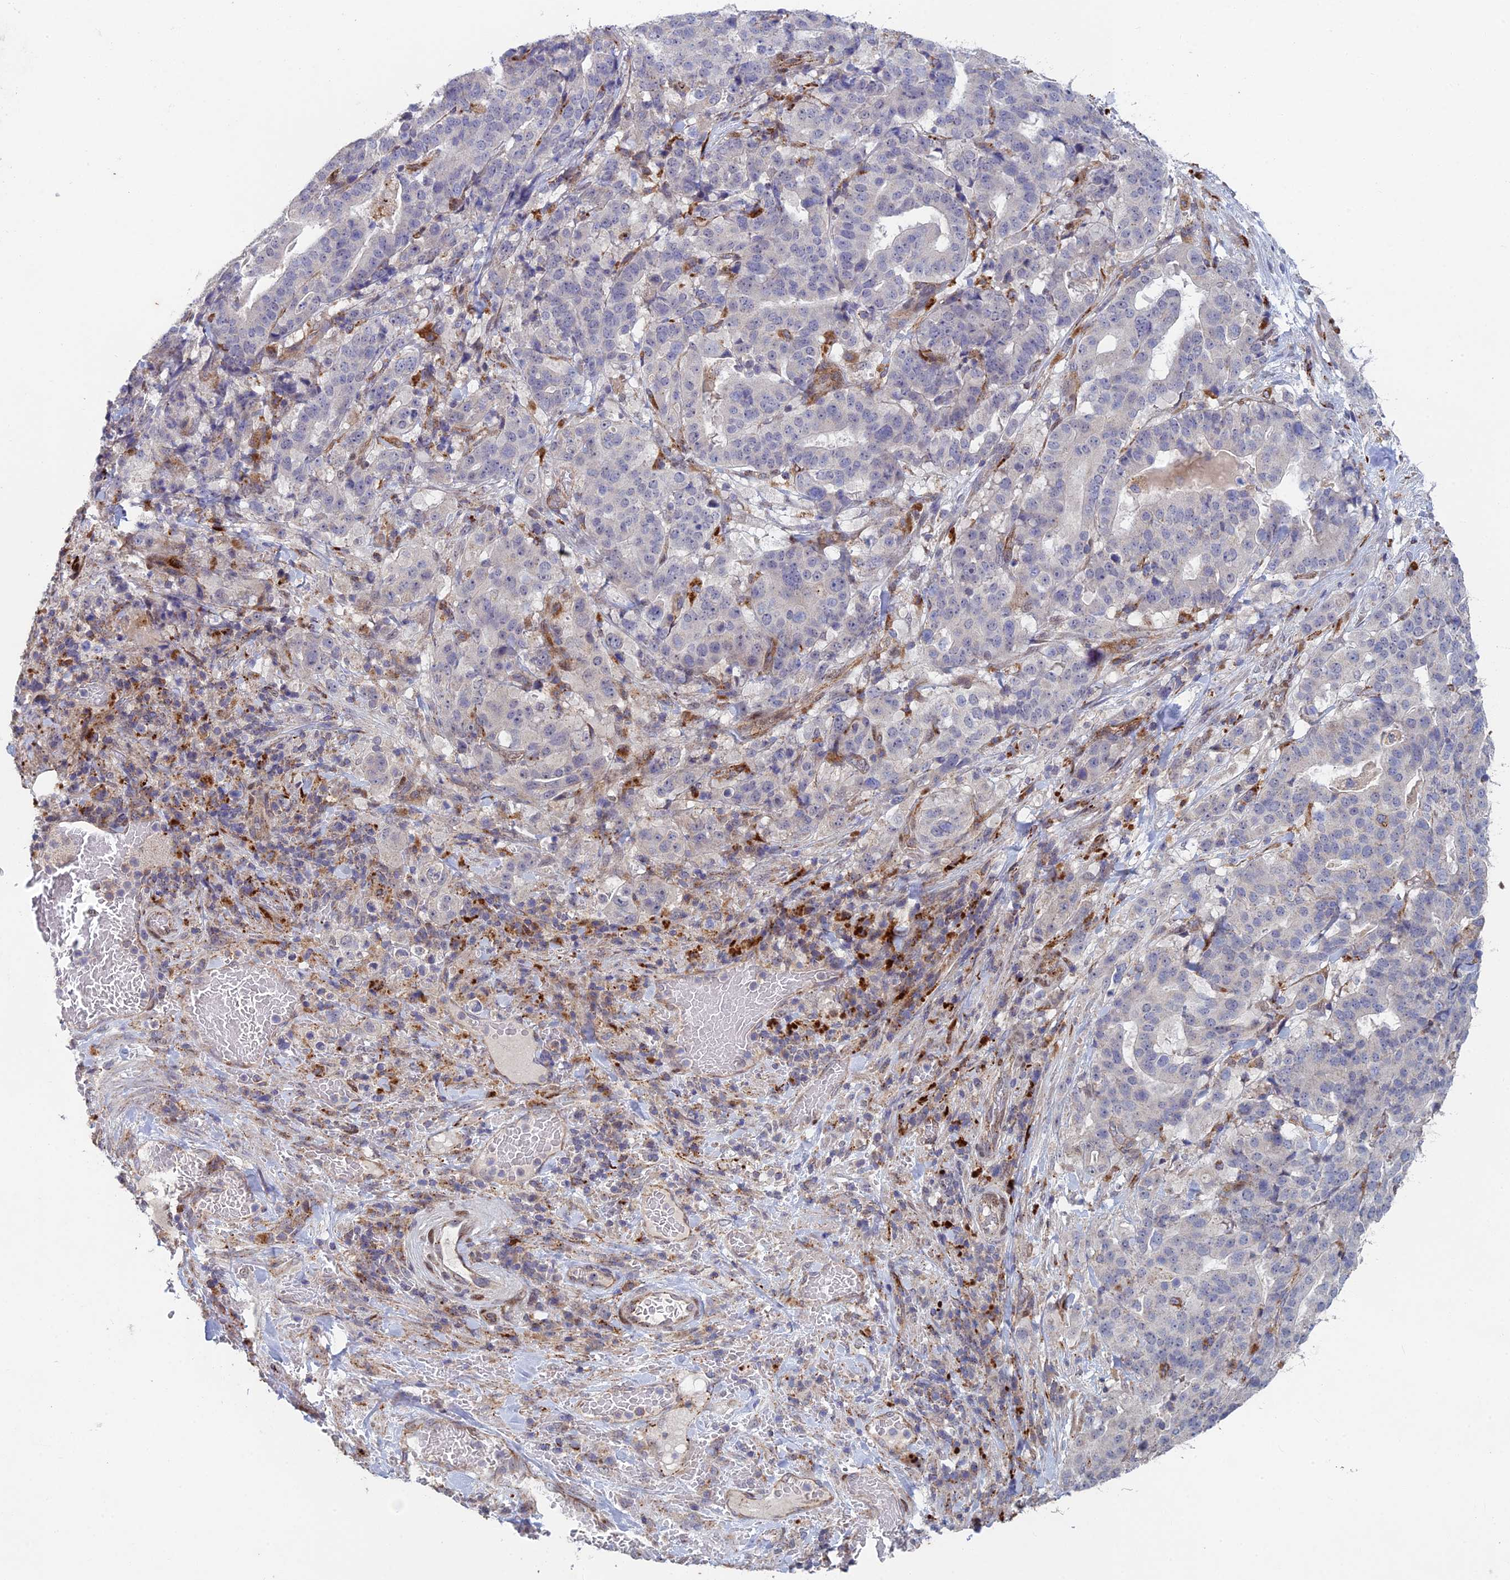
{"staining": {"intensity": "negative", "quantity": "none", "location": "none"}, "tissue": "stomach cancer", "cell_type": "Tumor cells", "image_type": "cancer", "snomed": [{"axis": "morphology", "description": "Adenocarcinoma, NOS"}, {"axis": "topography", "description": "Stomach"}], "caption": "Immunohistochemical staining of human stomach cancer (adenocarcinoma) shows no significant staining in tumor cells.", "gene": "FOXS1", "patient": {"sex": "male", "age": 48}}